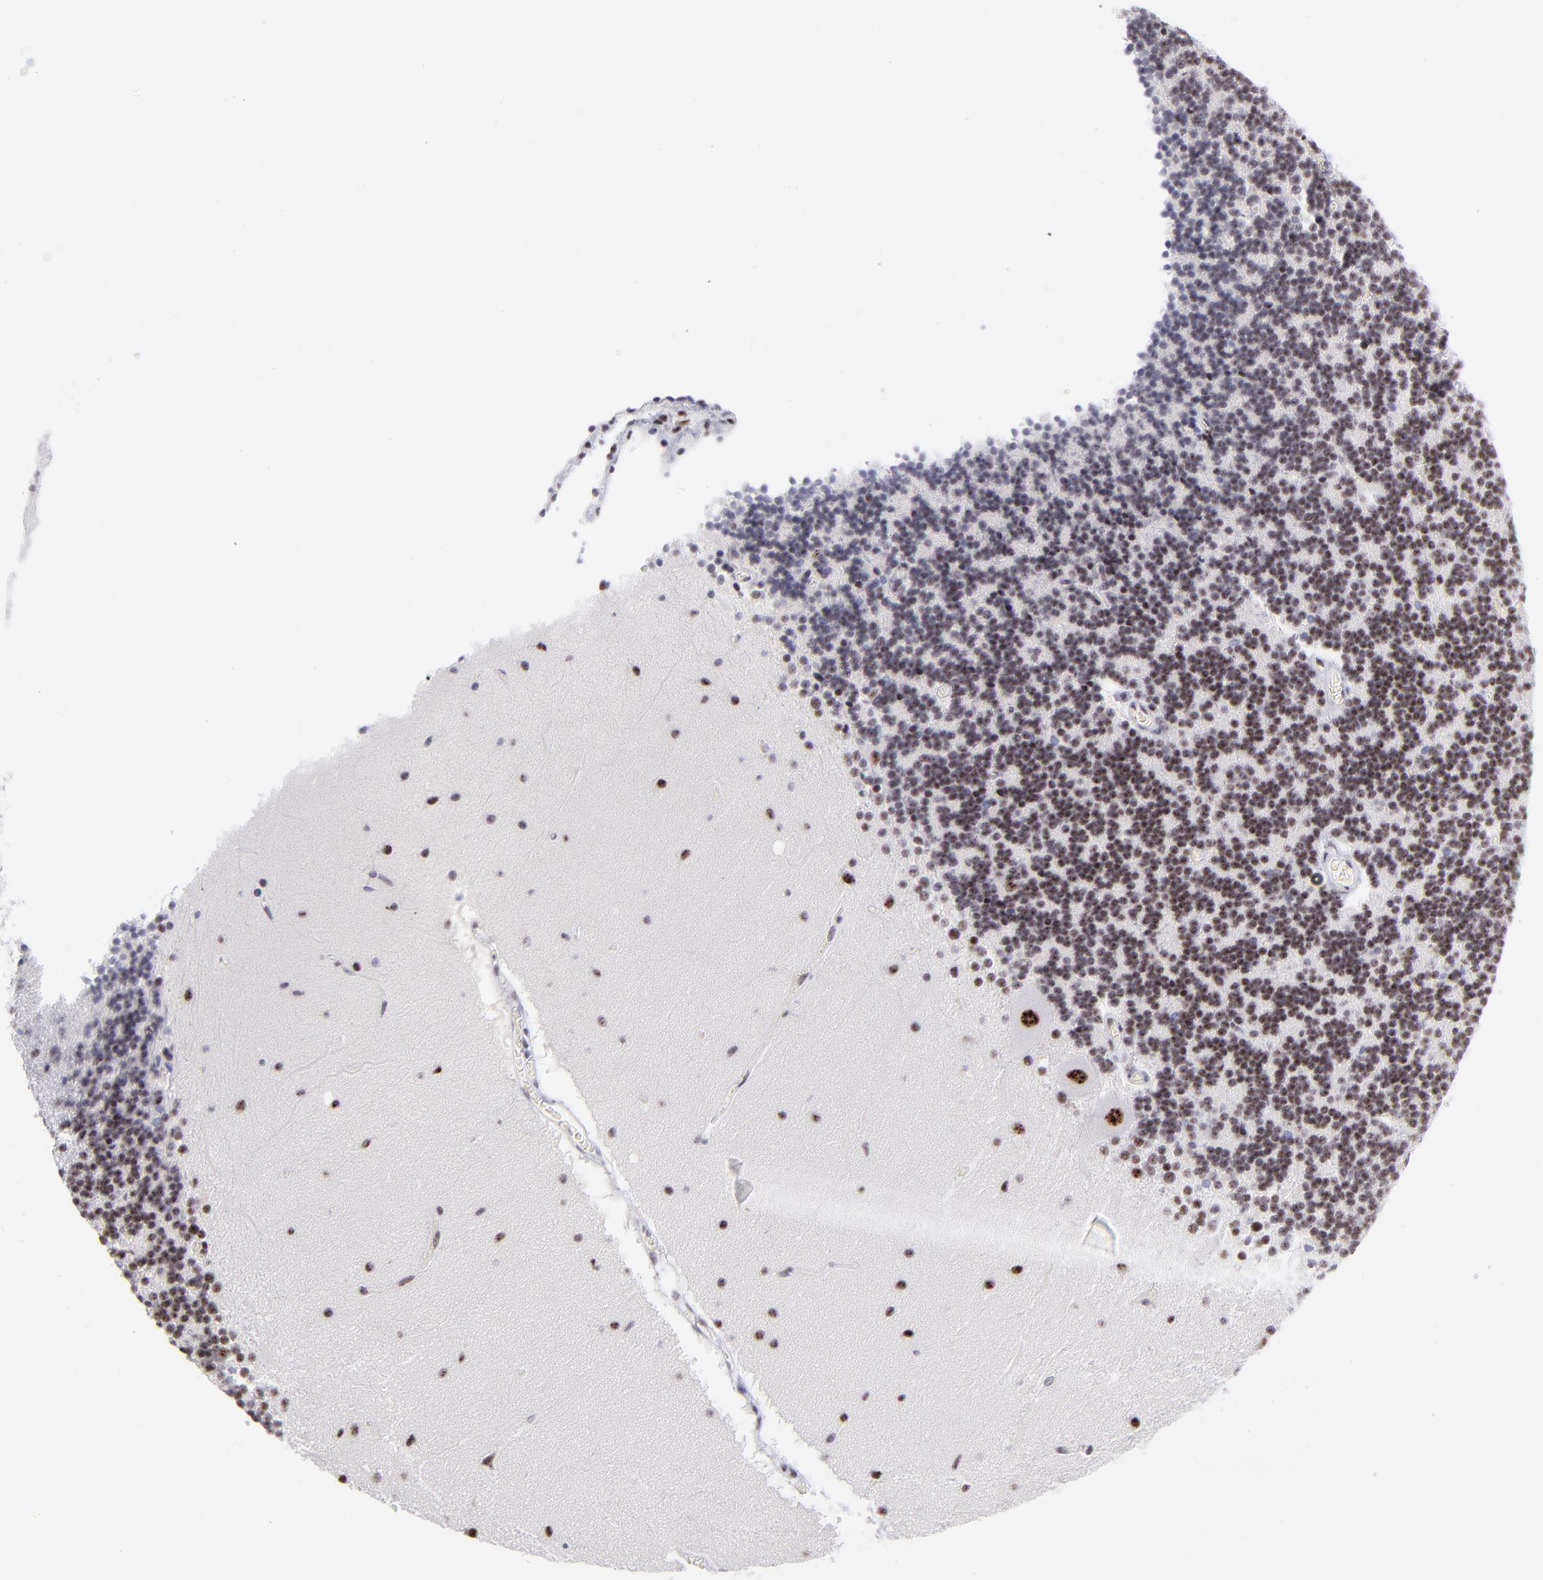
{"staining": {"intensity": "moderate", "quantity": ">75%", "location": "nuclear"}, "tissue": "cerebellum", "cell_type": "Cells in granular layer", "image_type": "normal", "snomed": [{"axis": "morphology", "description": "Normal tissue, NOS"}, {"axis": "topography", "description": "Cerebellum"}], "caption": "Immunohistochemistry (IHC) of normal human cerebellum exhibits medium levels of moderate nuclear expression in approximately >75% of cells in granular layer.", "gene": "CDC25C", "patient": {"sex": "female", "age": 54}}